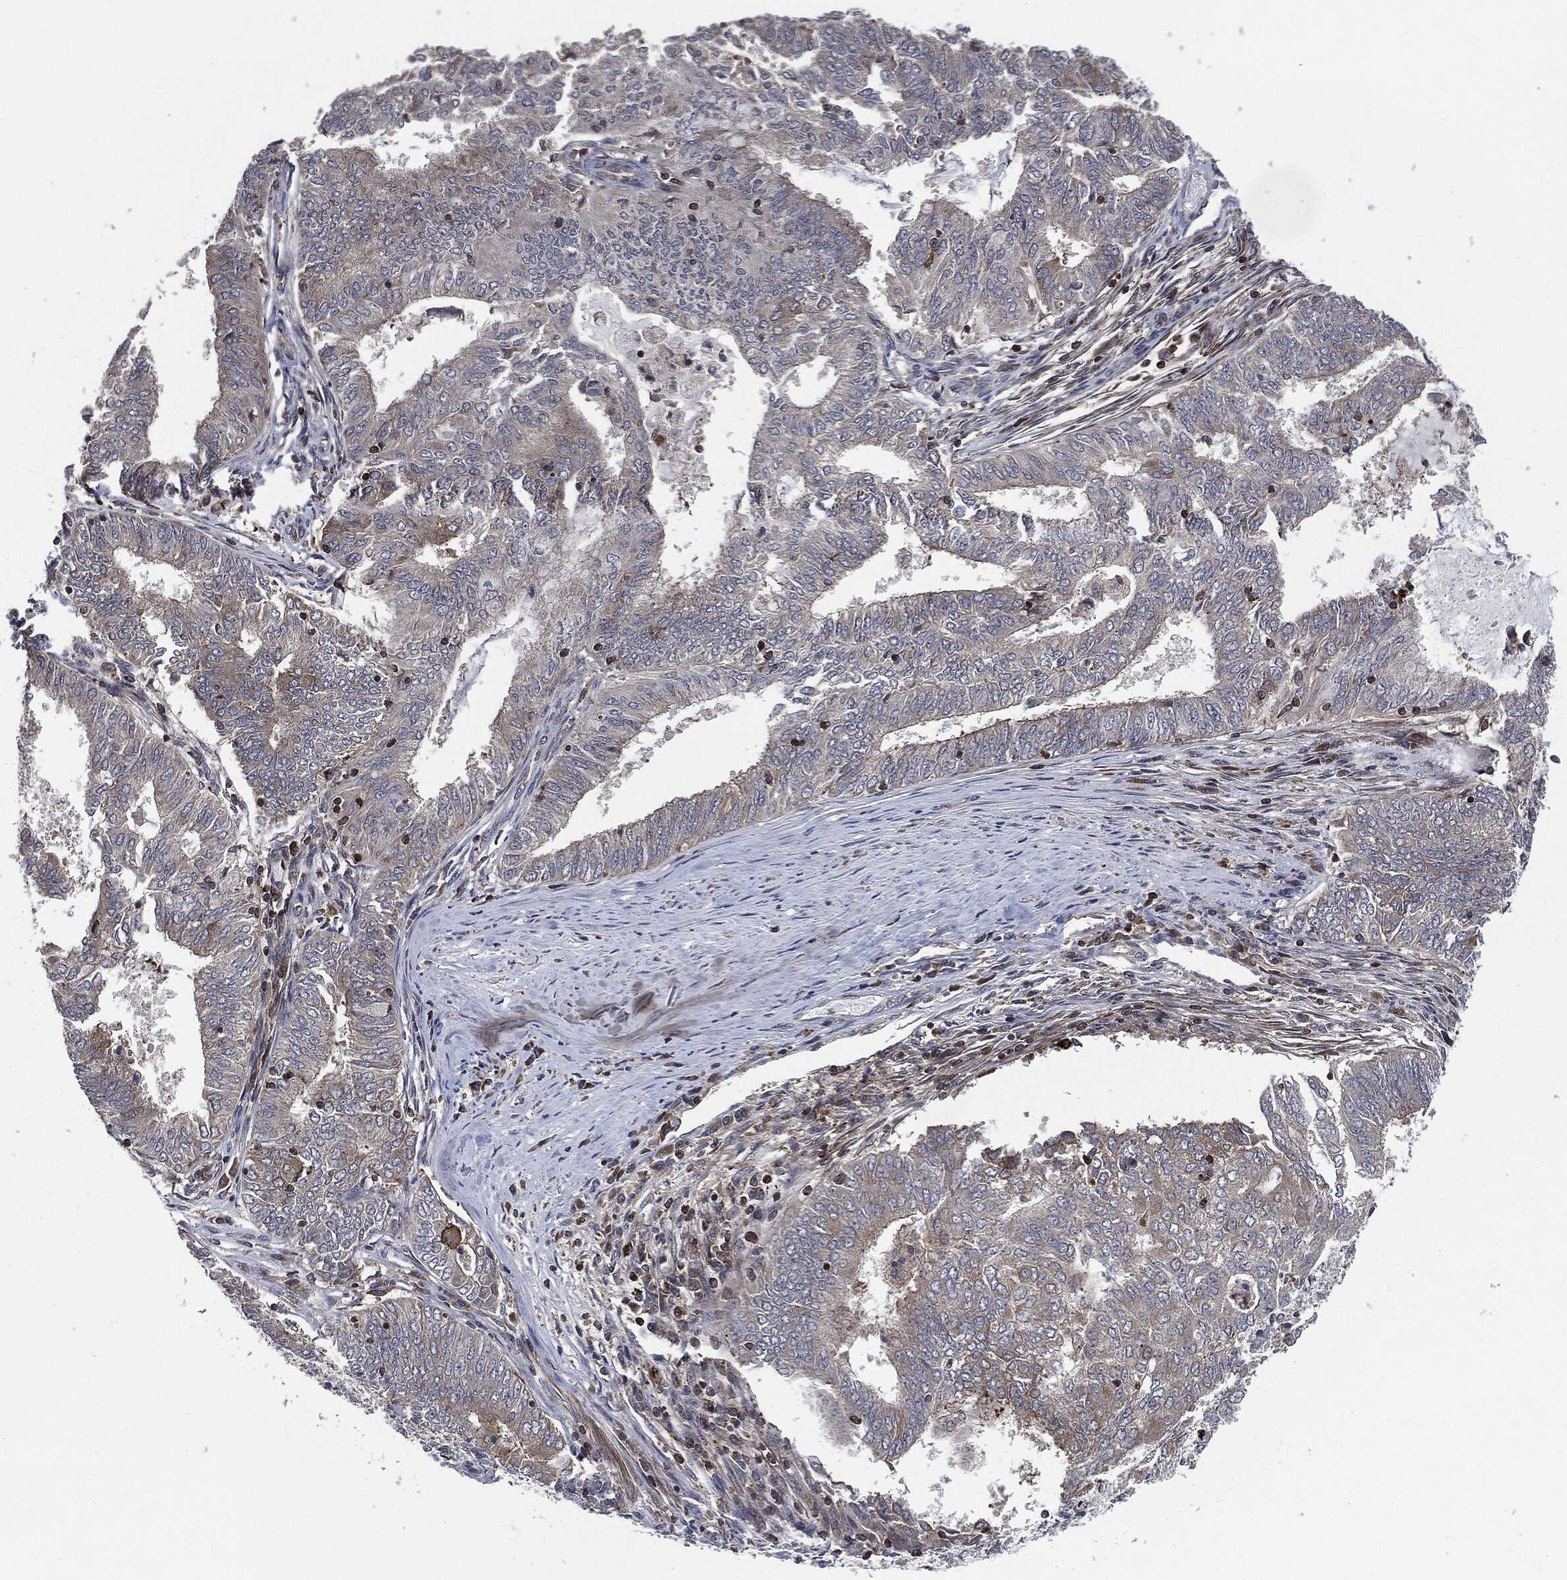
{"staining": {"intensity": "negative", "quantity": "none", "location": "none"}, "tissue": "endometrial cancer", "cell_type": "Tumor cells", "image_type": "cancer", "snomed": [{"axis": "morphology", "description": "Adenocarcinoma, NOS"}, {"axis": "topography", "description": "Endometrium"}], "caption": "The immunohistochemistry (IHC) micrograph has no significant positivity in tumor cells of endometrial cancer (adenocarcinoma) tissue. (DAB (3,3'-diaminobenzidine) immunohistochemistry (IHC), high magnification).", "gene": "UBR1", "patient": {"sex": "female", "age": 62}}